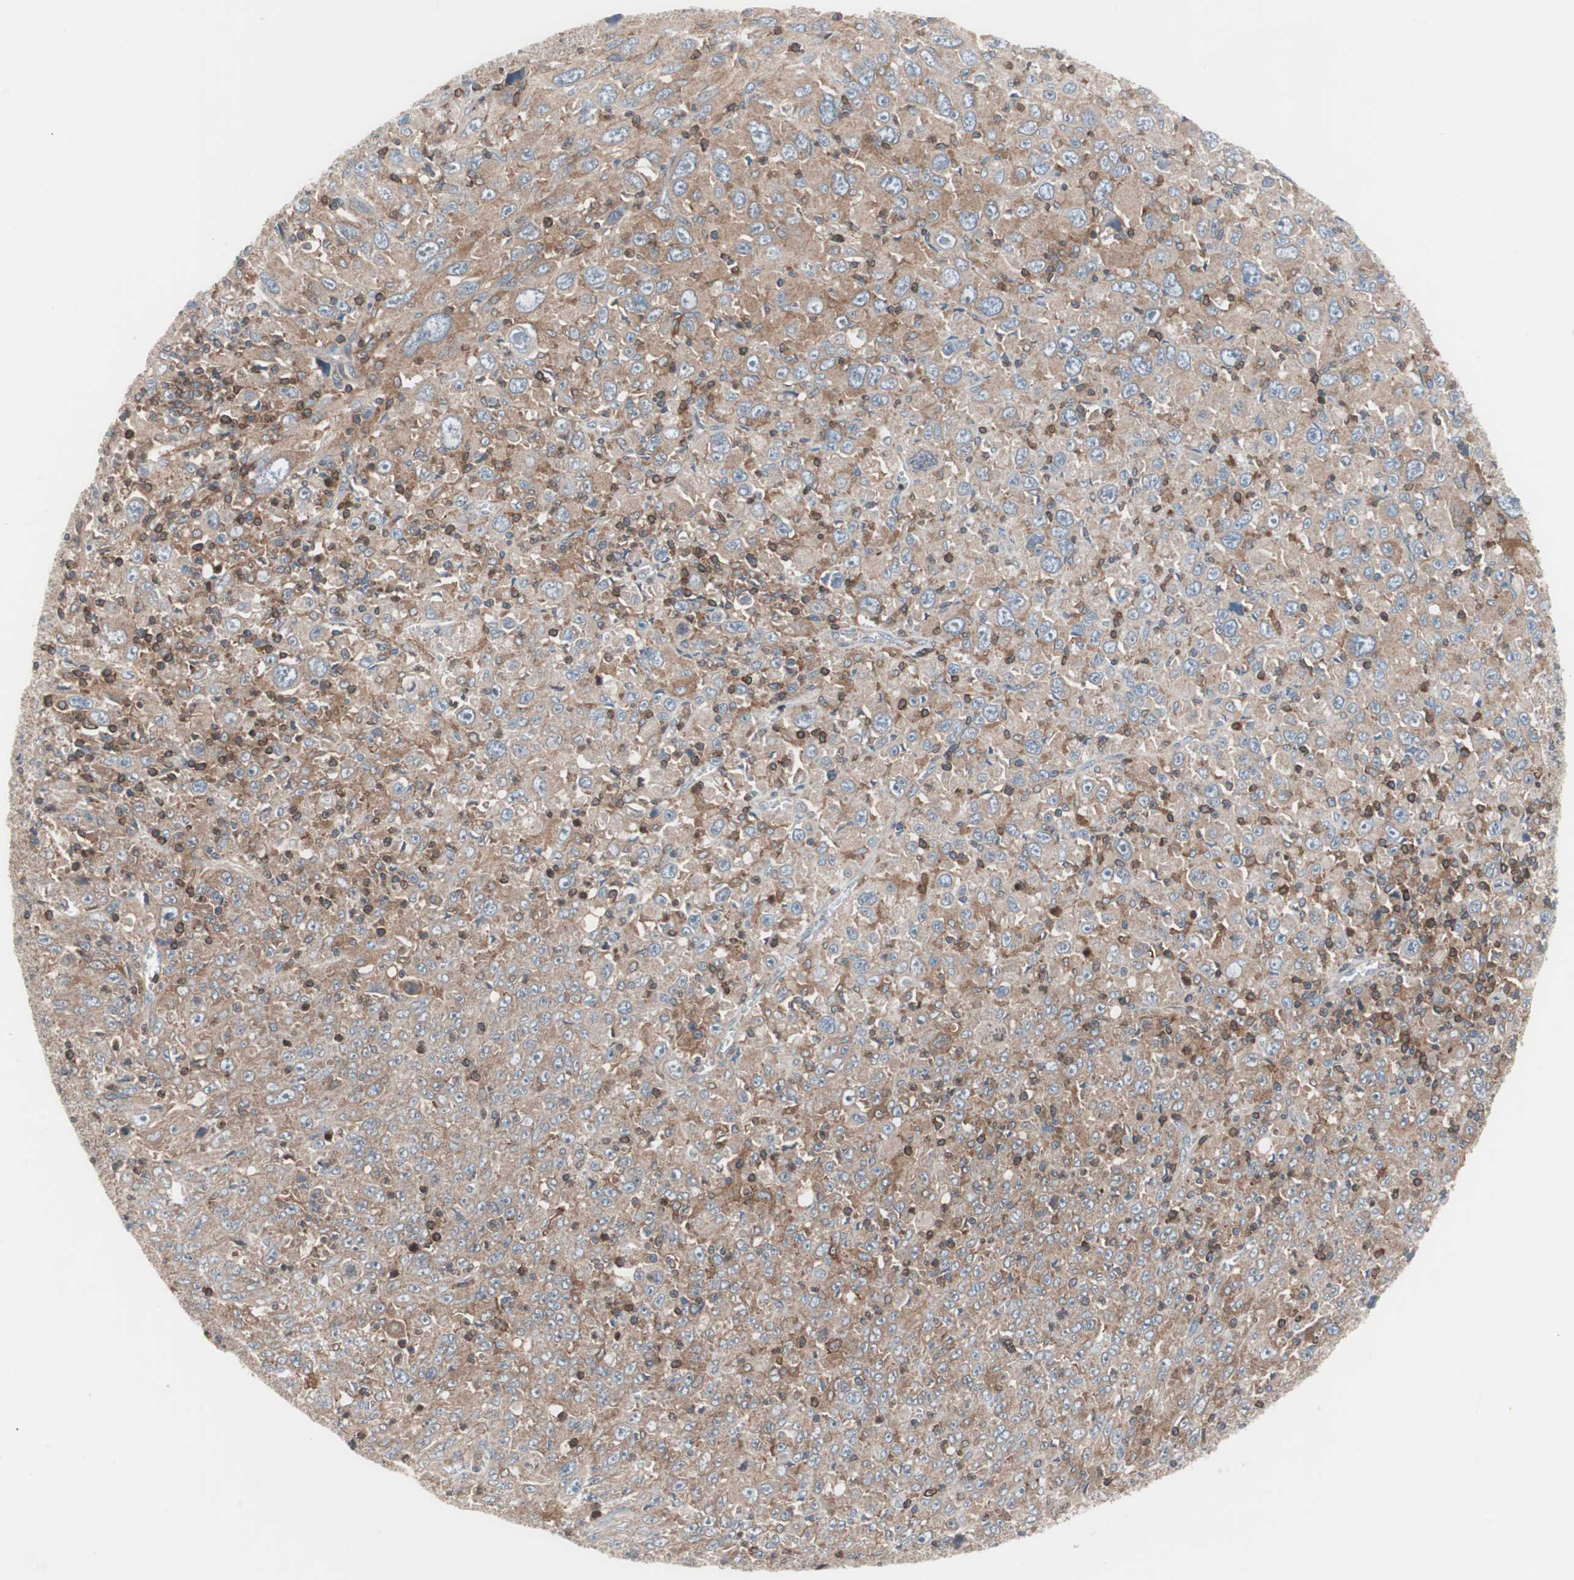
{"staining": {"intensity": "moderate", "quantity": ">75%", "location": "cytoplasmic/membranous"}, "tissue": "melanoma", "cell_type": "Tumor cells", "image_type": "cancer", "snomed": [{"axis": "morphology", "description": "Malignant melanoma, Metastatic site"}, {"axis": "topography", "description": "Skin"}], "caption": "Protein staining shows moderate cytoplasmic/membranous staining in approximately >75% of tumor cells in malignant melanoma (metastatic site).", "gene": "PIK3R1", "patient": {"sex": "female", "age": 56}}